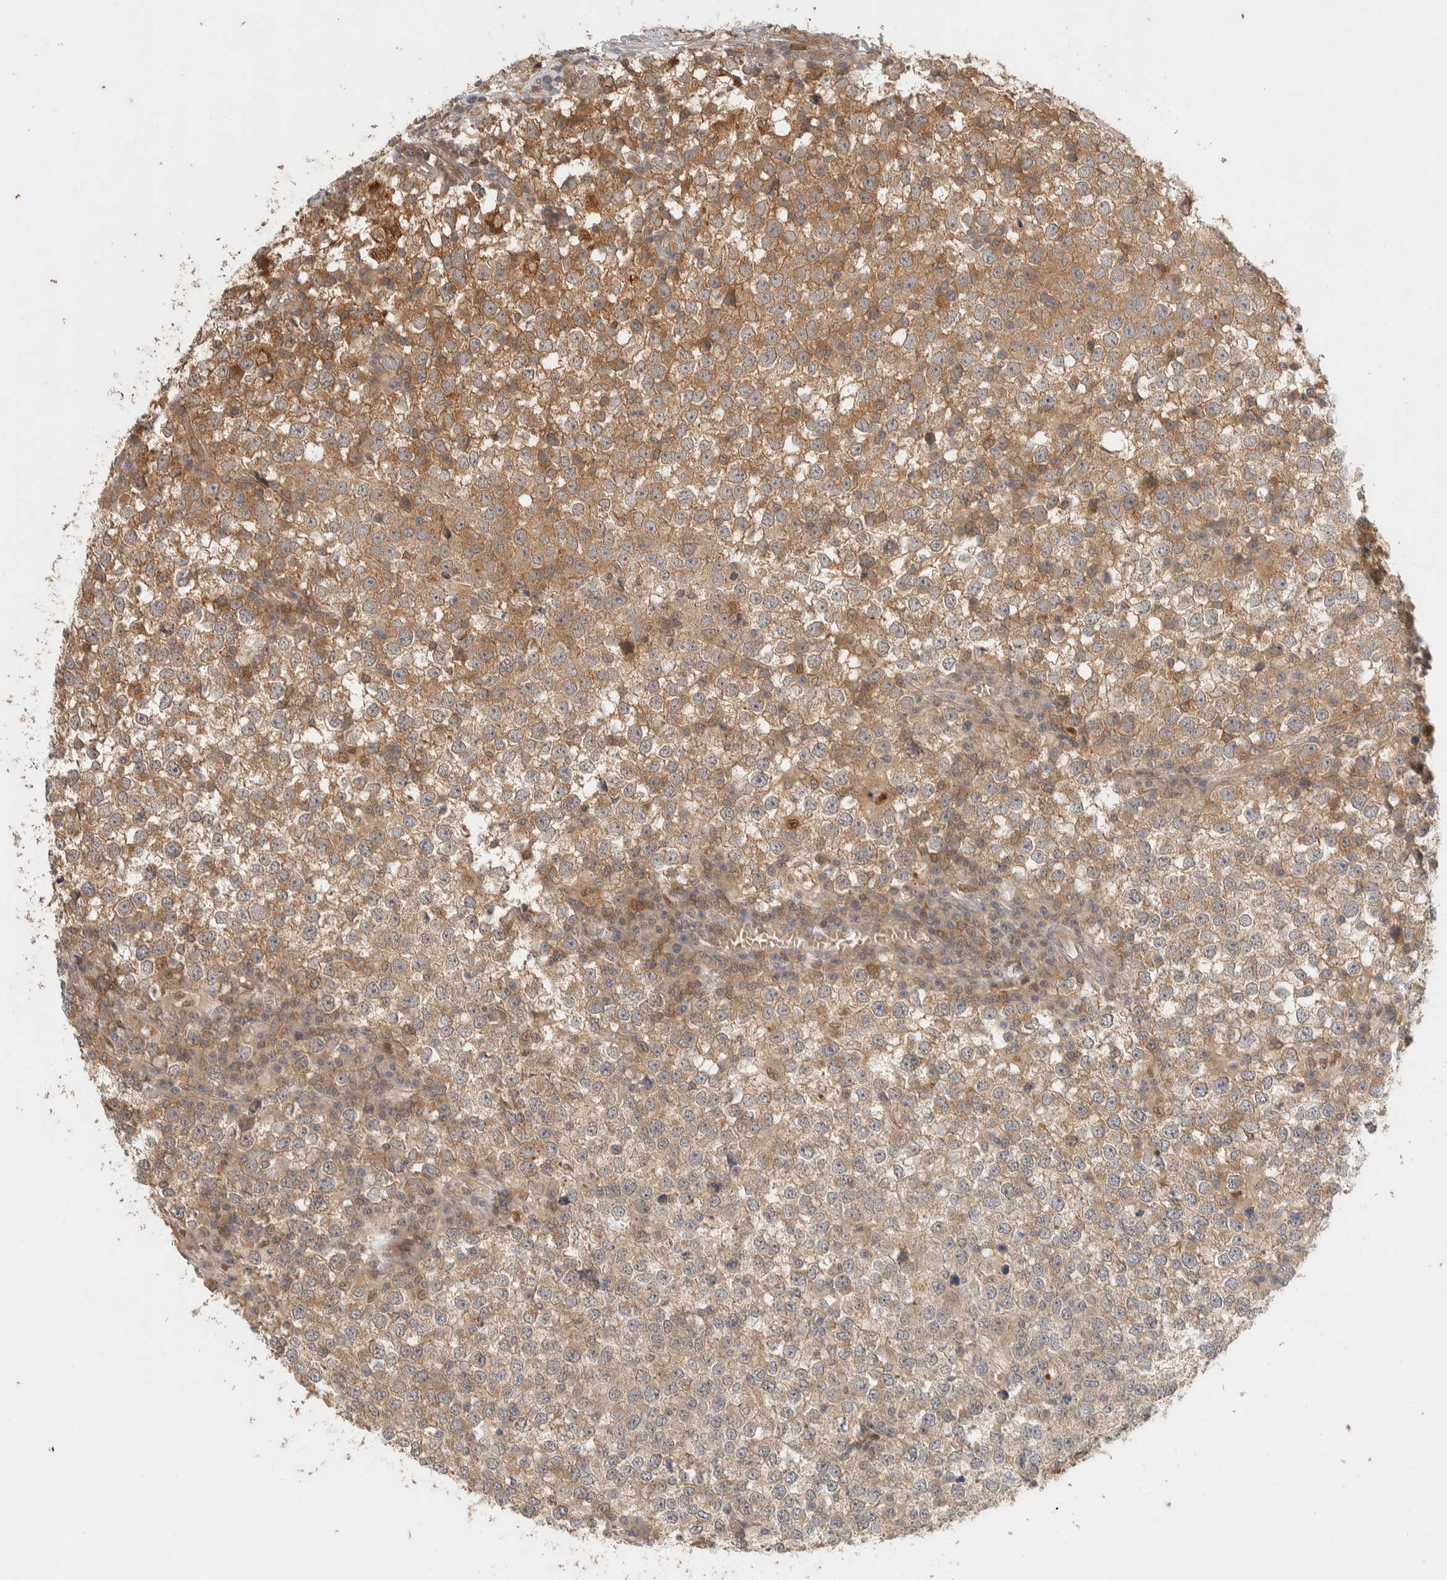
{"staining": {"intensity": "moderate", "quantity": ">75%", "location": "cytoplasmic/membranous"}, "tissue": "testis cancer", "cell_type": "Tumor cells", "image_type": "cancer", "snomed": [{"axis": "morphology", "description": "Seminoma, NOS"}, {"axis": "topography", "description": "Testis"}], "caption": "High-power microscopy captured an immunohistochemistry image of testis cancer (seminoma), revealing moderate cytoplasmic/membranous expression in approximately >75% of tumor cells.", "gene": "ADSS2", "patient": {"sex": "male", "age": 65}}